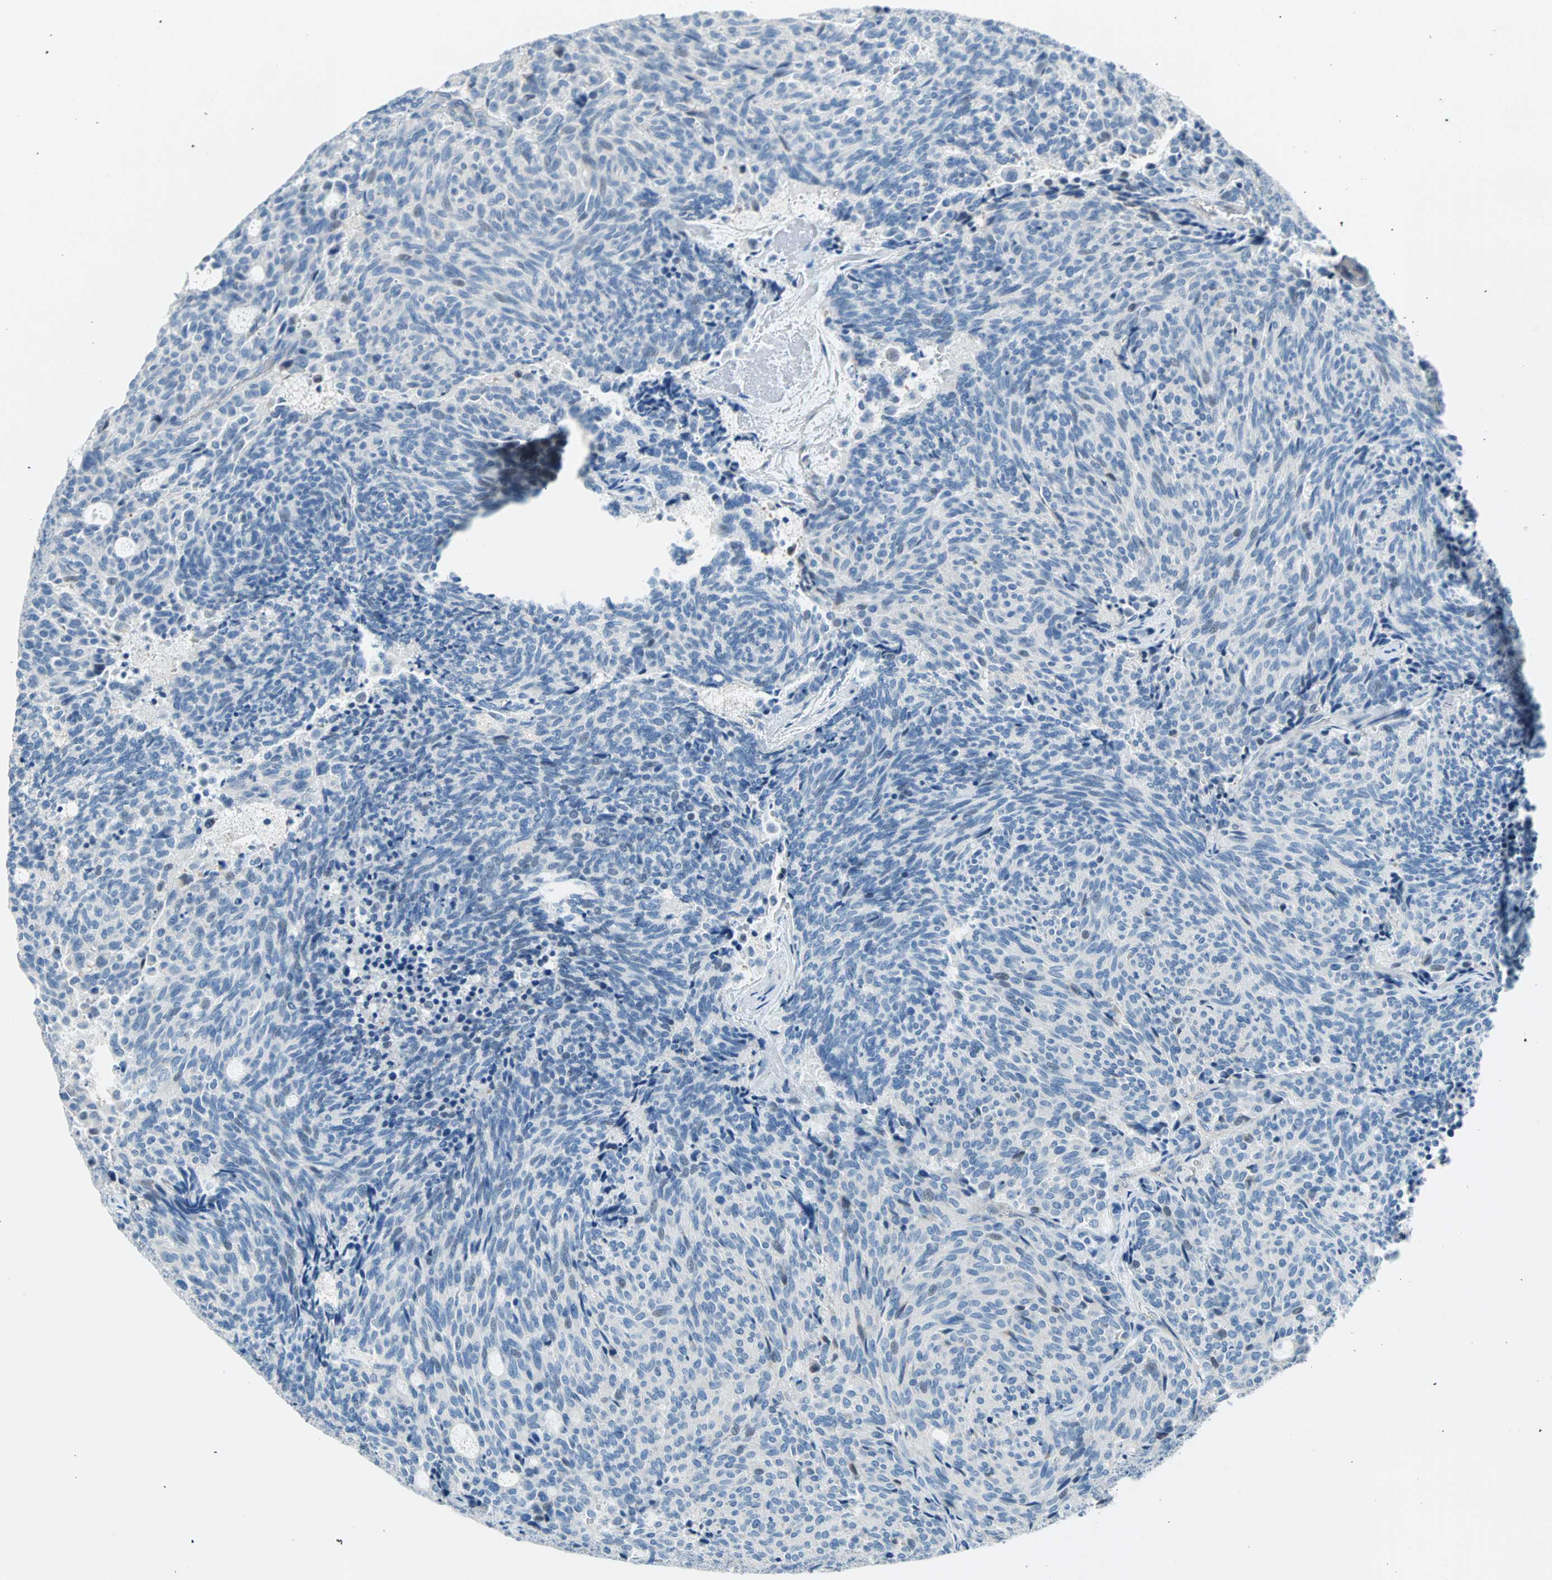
{"staining": {"intensity": "negative", "quantity": "none", "location": "none"}, "tissue": "carcinoid", "cell_type": "Tumor cells", "image_type": "cancer", "snomed": [{"axis": "morphology", "description": "Carcinoid, malignant, NOS"}, {"axis": "topography", "description": "Pancreas"}], "caption": "This is an IHC histopathology image of human carcinoid. There is no positivity in tumor cells.", "gene": "TMEM163", "patient": {"sex": "female", "age": 54}}